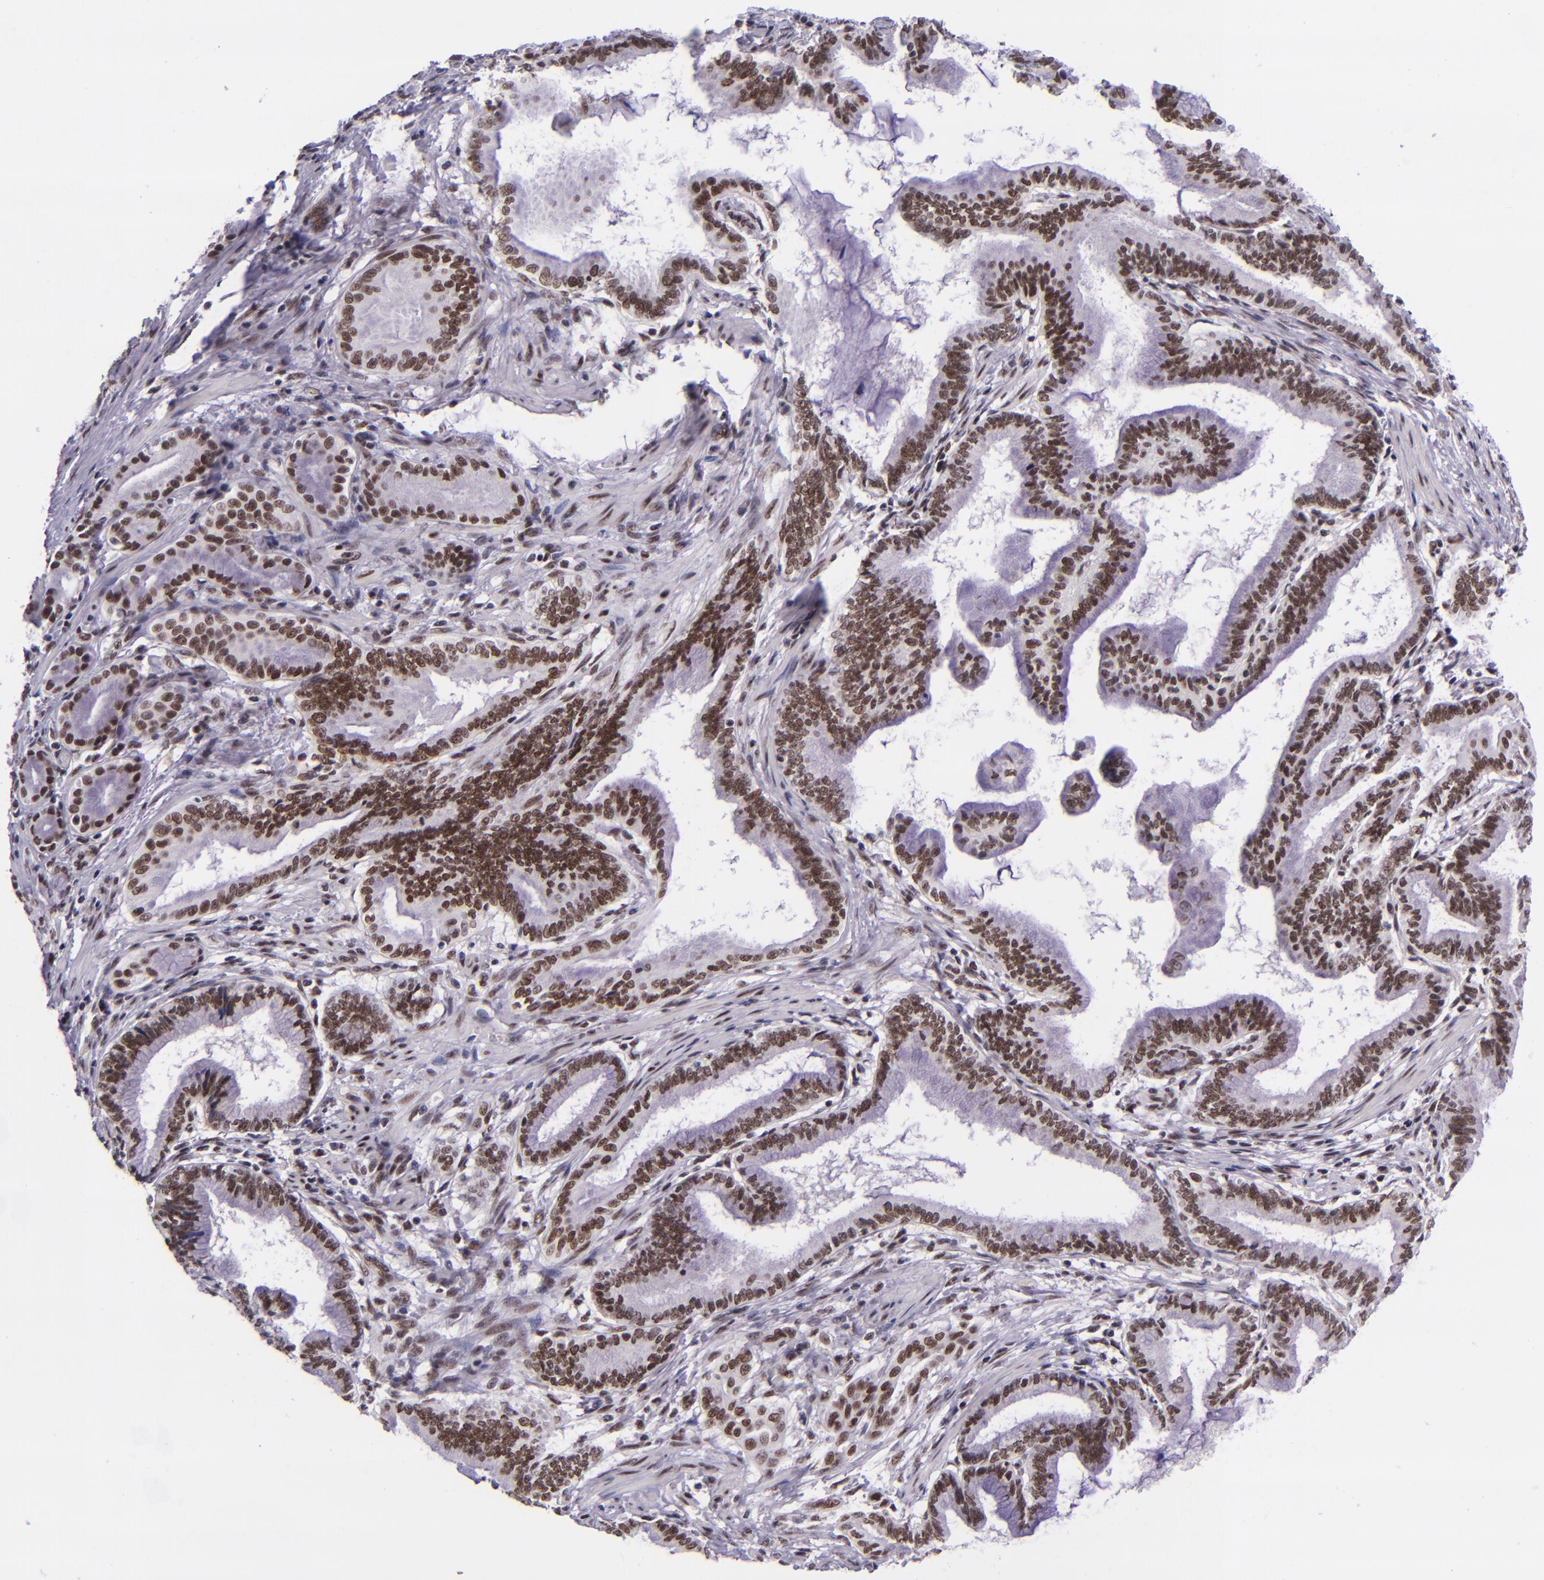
{"staining": {"intensity": "strong", "quantity": ">75%", "location": "nuclear"}, "tissue": "pancreatic cancer", "cell_type": "Tumor cells", "image_type": "cancer", "snomed": [{"axis": "morphology", "description": "Adenocarcinoma, NOS"}, {"axis": "topography", "description": "Pancreas"}], "caption": "Pancreatic cancer (adenocarcinoma) tissue reveals strong nuclear expression in about >75% of tumor cells The protein of interest is shown in brown color, while the nuclei are stained blue.", "gene": "GPKOW", "patient": {"sex": "female", "age": 64}}